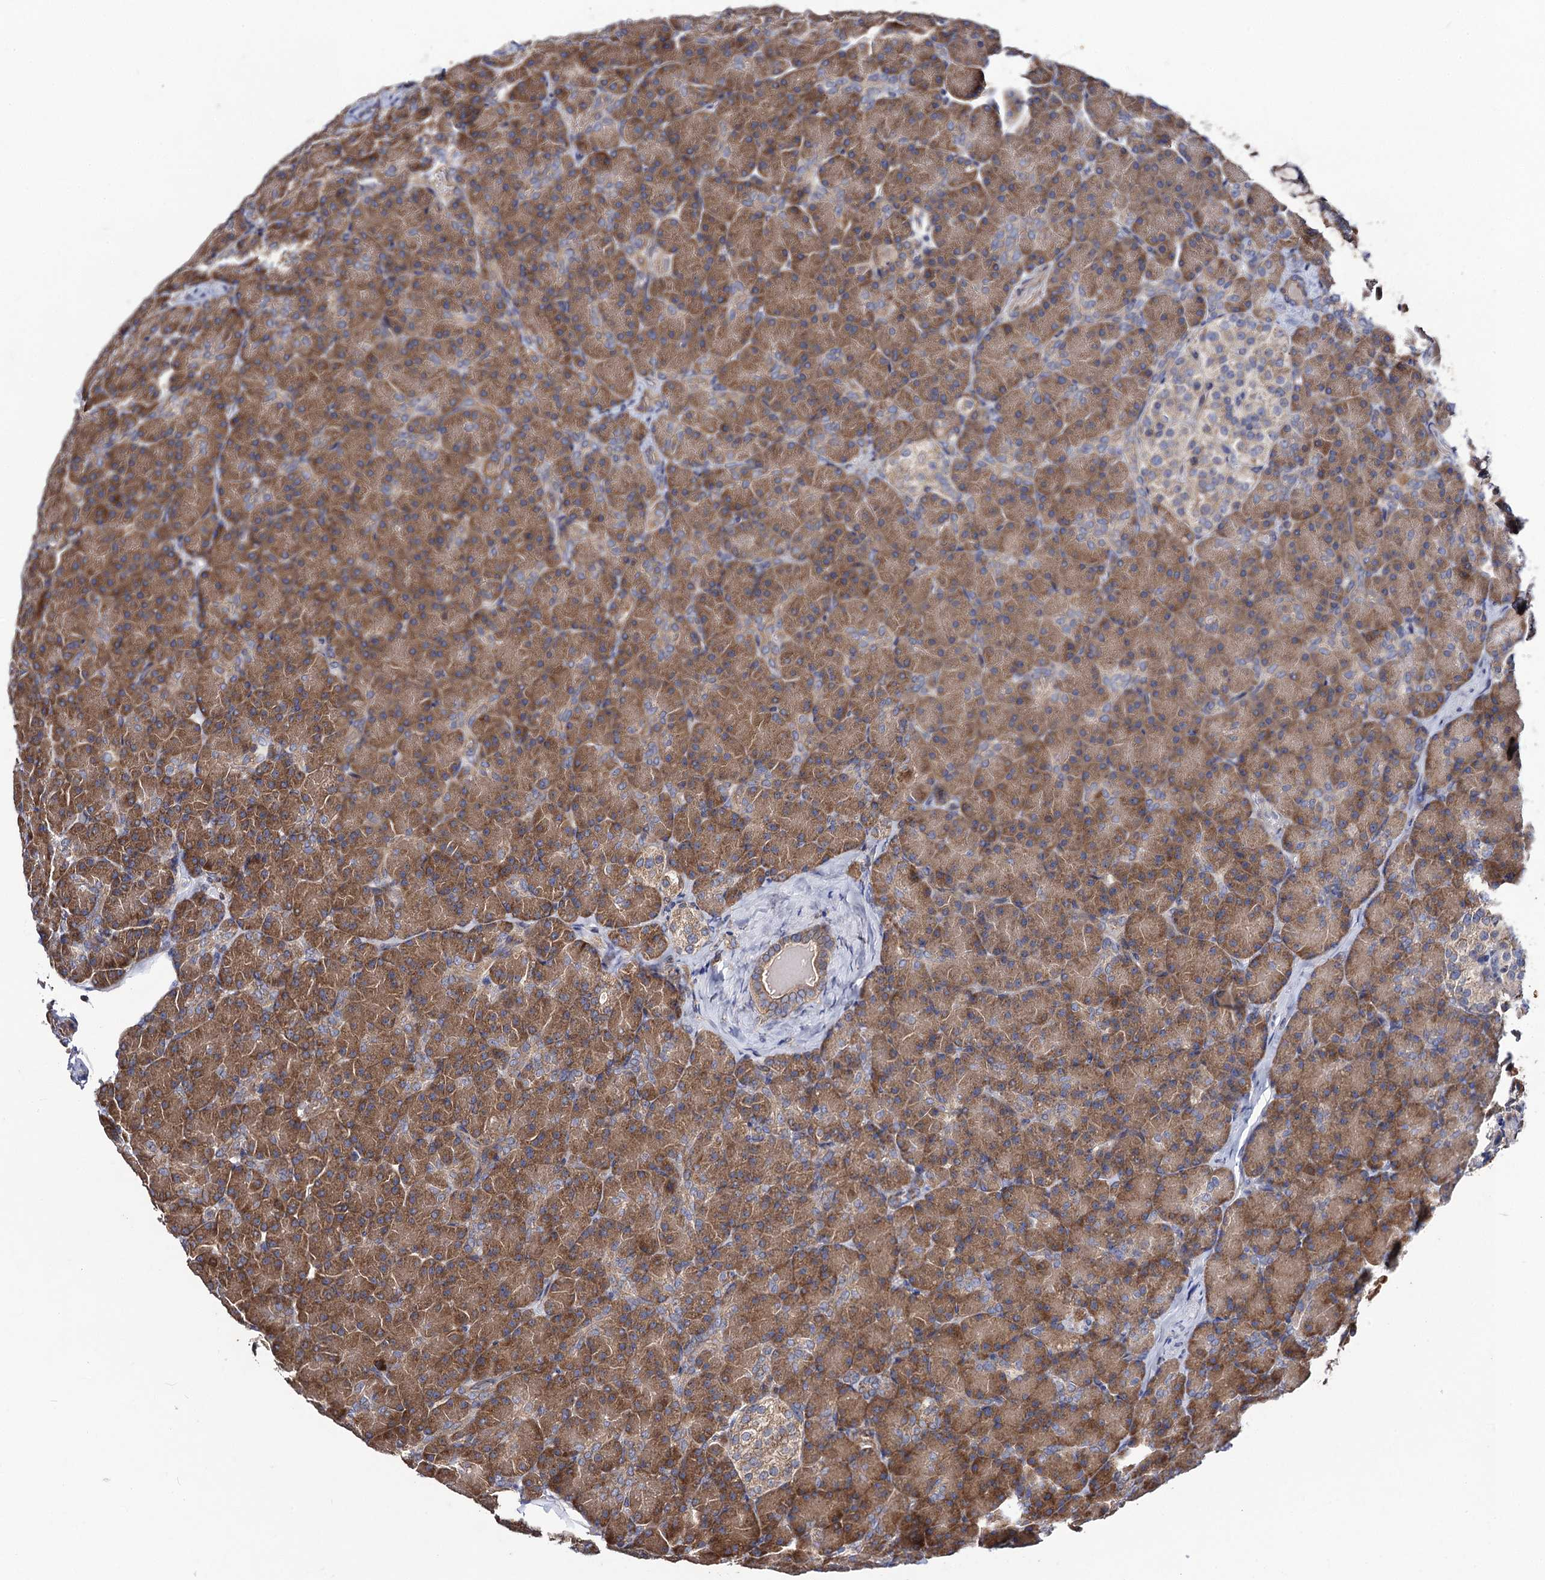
{"staining": {"intensity": "moderate", "quantity": ">75%", "location": "cytoplasmic/membranous"}, "tissue": "pancreas", "cell_type": "Exocrine glandular cells", "image_type": "normal", "snomed": [{"axis": "morphology", "description": "Normal tissue, NOS"}, {"axis": "topography", "description": "Pancreas"}], "caption": "A micrograph showing moderate cytoplasmic/membranous positivity in approximately >75% of exocrine glandular cells in benign pancreas, as visualized by brown immunohistochemical staining.", "gene": "DYDC1", "patient": {"sex": "female", "age": 43}}